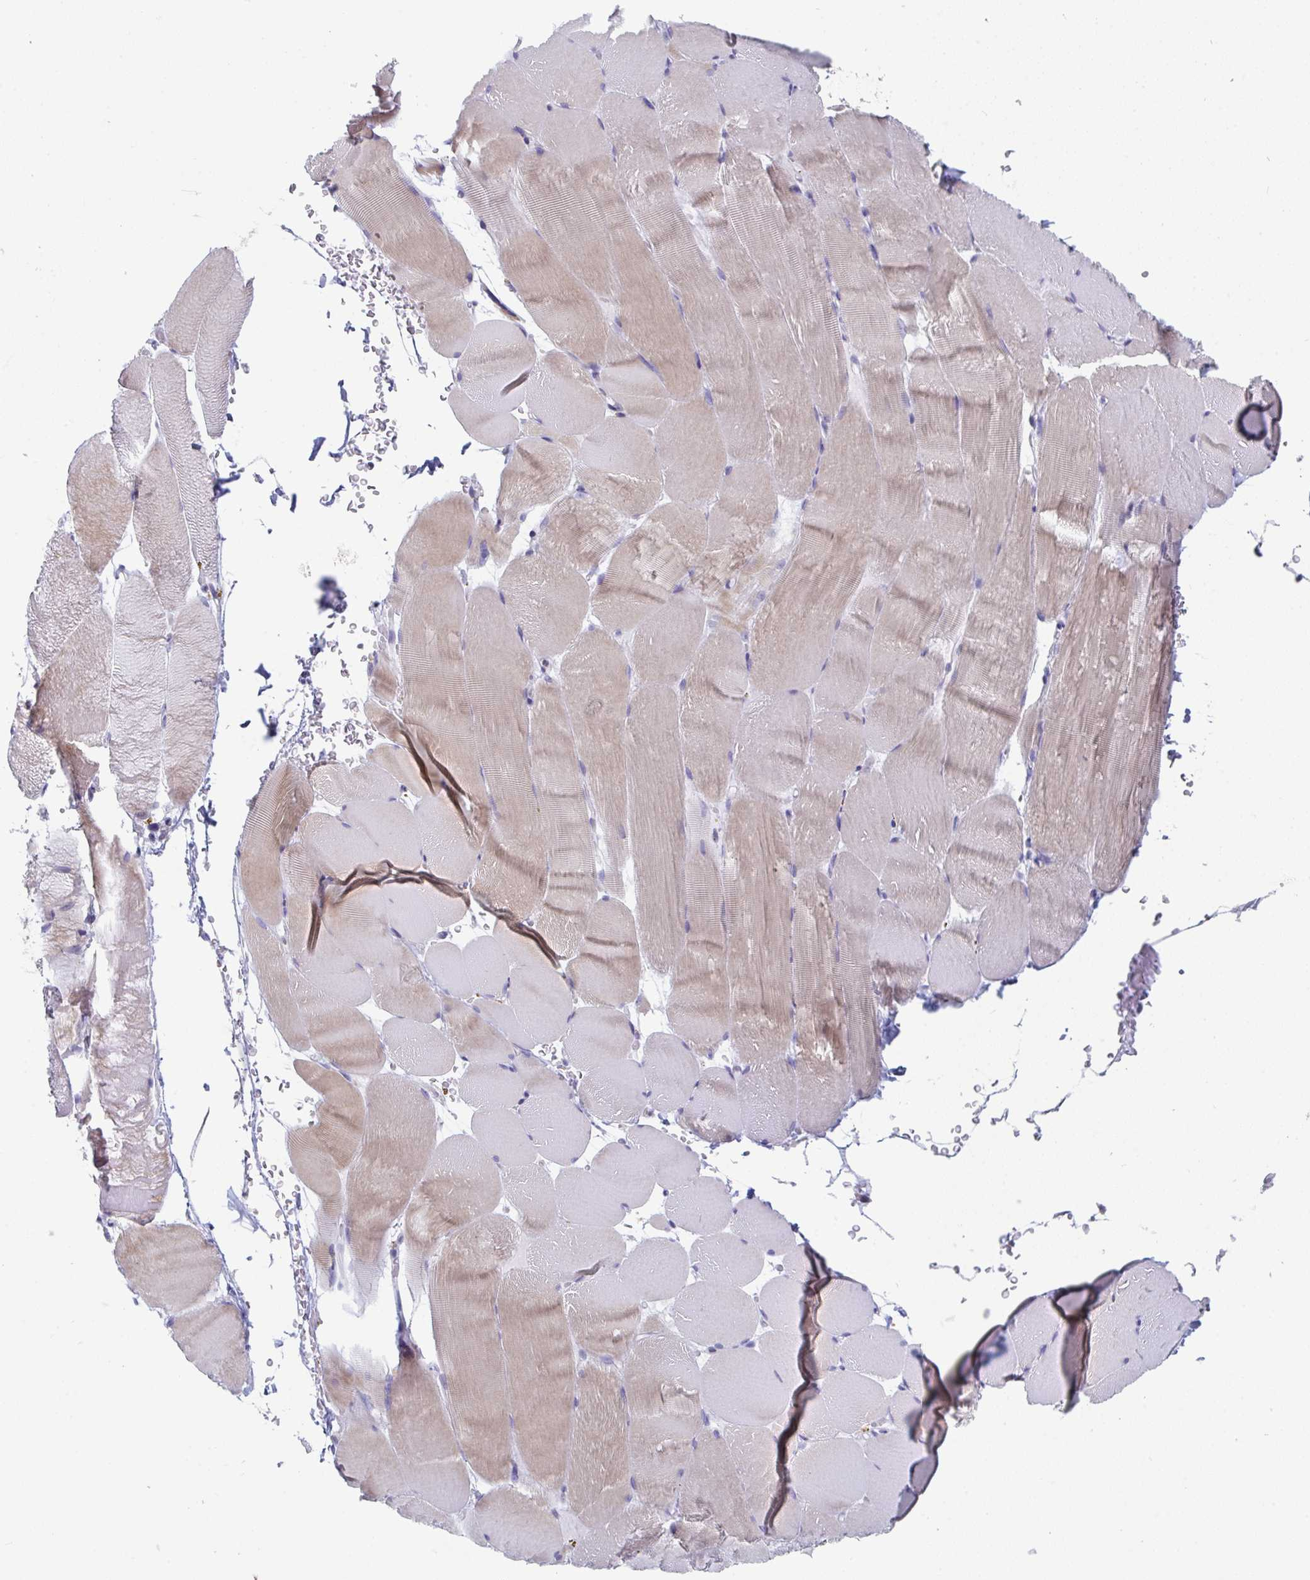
{"staining": {"intensity": "weak", "quantity": "25%-75%", "location": "cytoplasmic/membranous"}, "tissue": "skeletal muscle", "cell_type": "Myocytes", "image_type": "normal", "snomed": [{"axis": "morphology", "description": "Normal tissue, NOS"}, {"axis": "topography", "description": "Skeletal muscle"}], "caption": "IHC micrograph of unremarkable skeletal muscle: human skeletal muscle stained using IHC exhibits low levels of weak protein expression localized specifically in the cytoplasmic/membranous of myocytes, appearing as a cytoplasmic/membranous brown color.", "gene": "PTPRD", "patient": {"sex": "female", "age": 37}}